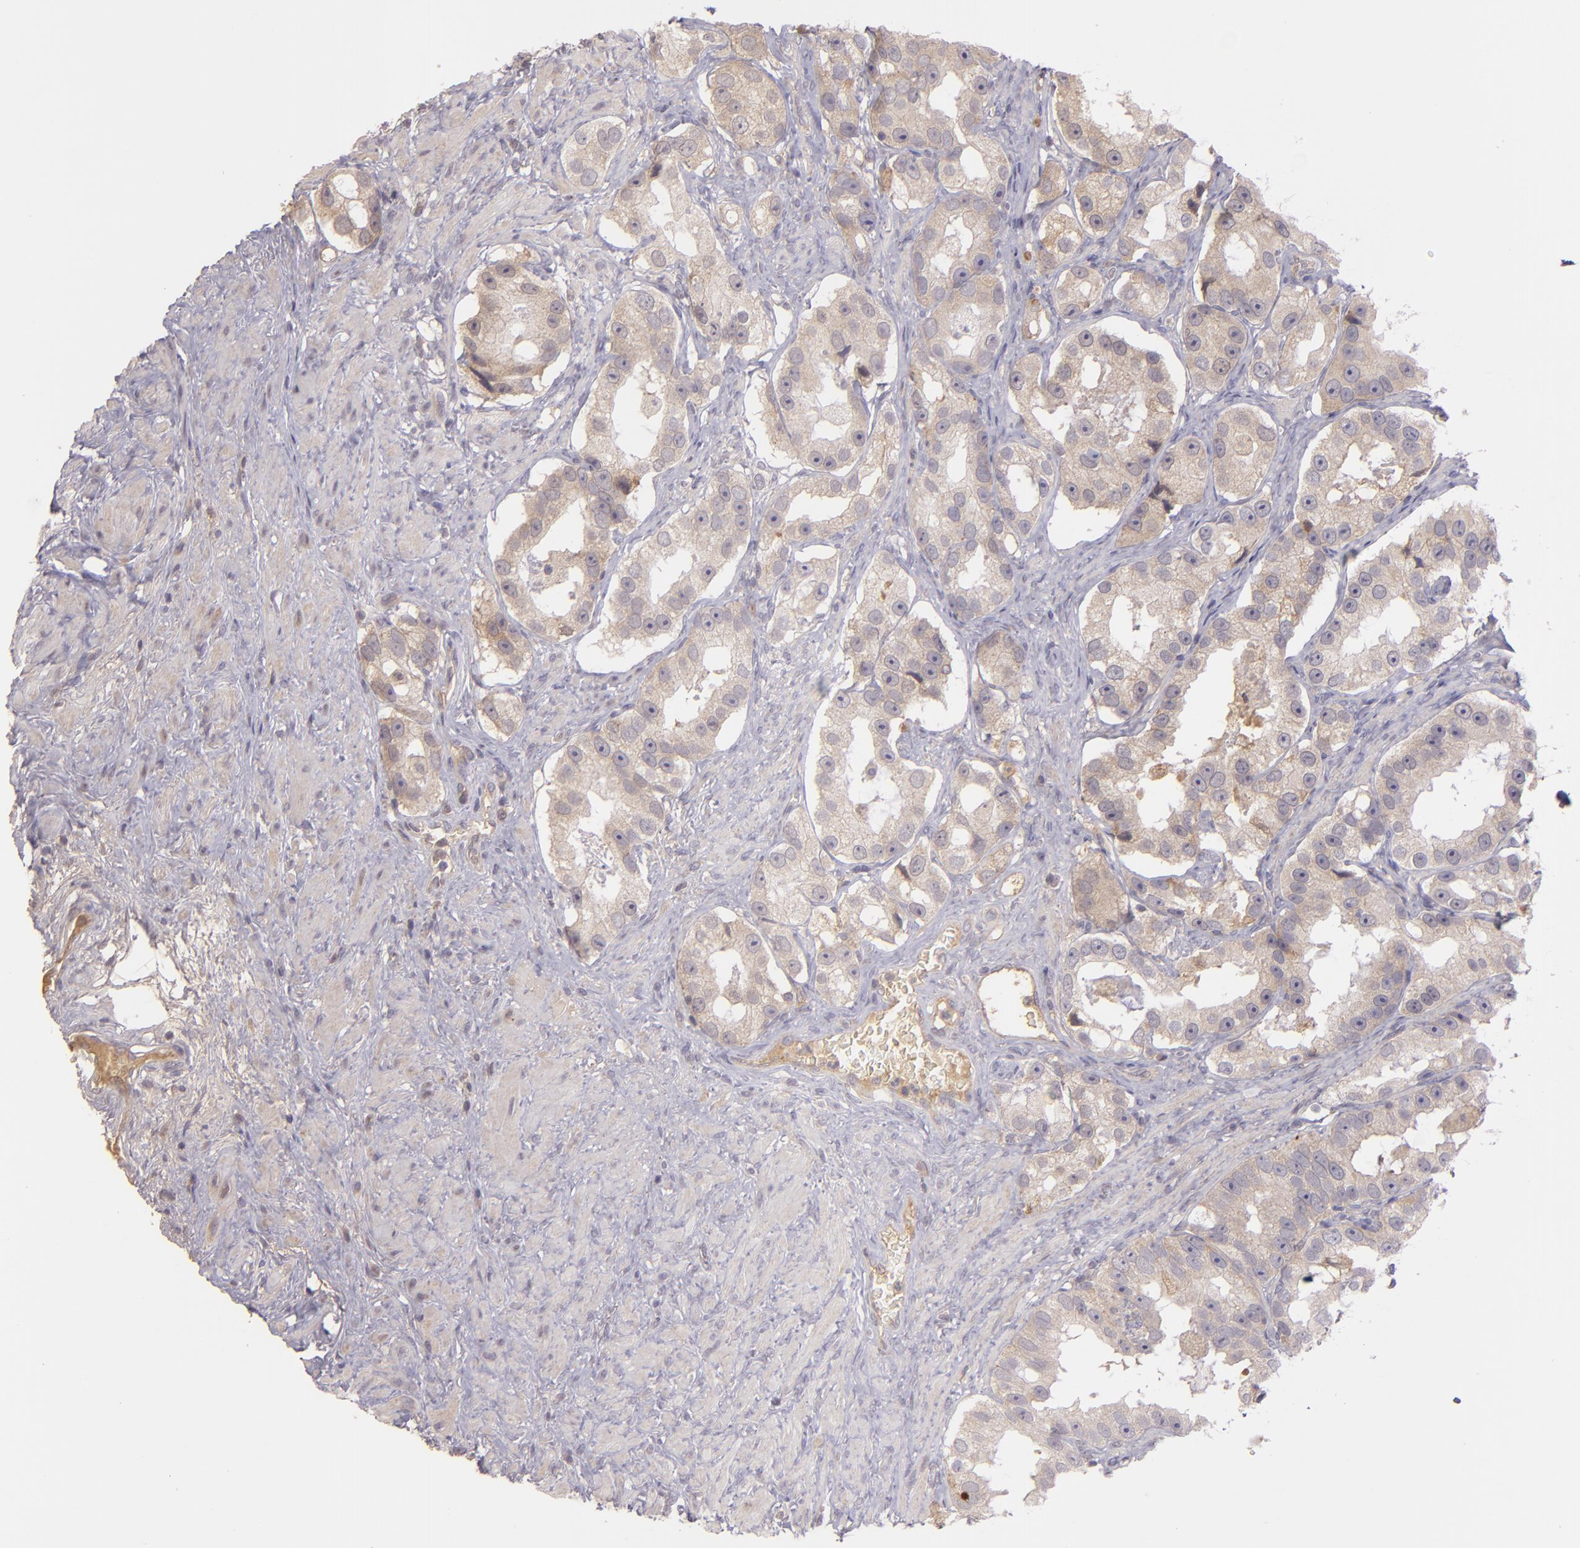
{"staining": {"intensity": "moderate", "quantity": ">75%", "location": "cytoplasmic/membranous"}, "tissue": "prostate cancer", "cell_type": "Tumor cells", "image_type": "cancer", "snomed": [{"axis": "morphology", "description": "Adenocarcinoma, High grade"}, {"axis": "topography", "description": "Prostate"}], "caption": "Immunohistochemical staining of prostate cancer (high-grade adenocarcinoma) reveals medium levels of moderate cytoplasmic/membranous protein positivity in approximately >75% of tumor cells.", "gene": "ECE1", "patient": {"sex": "male", "age": 63}}